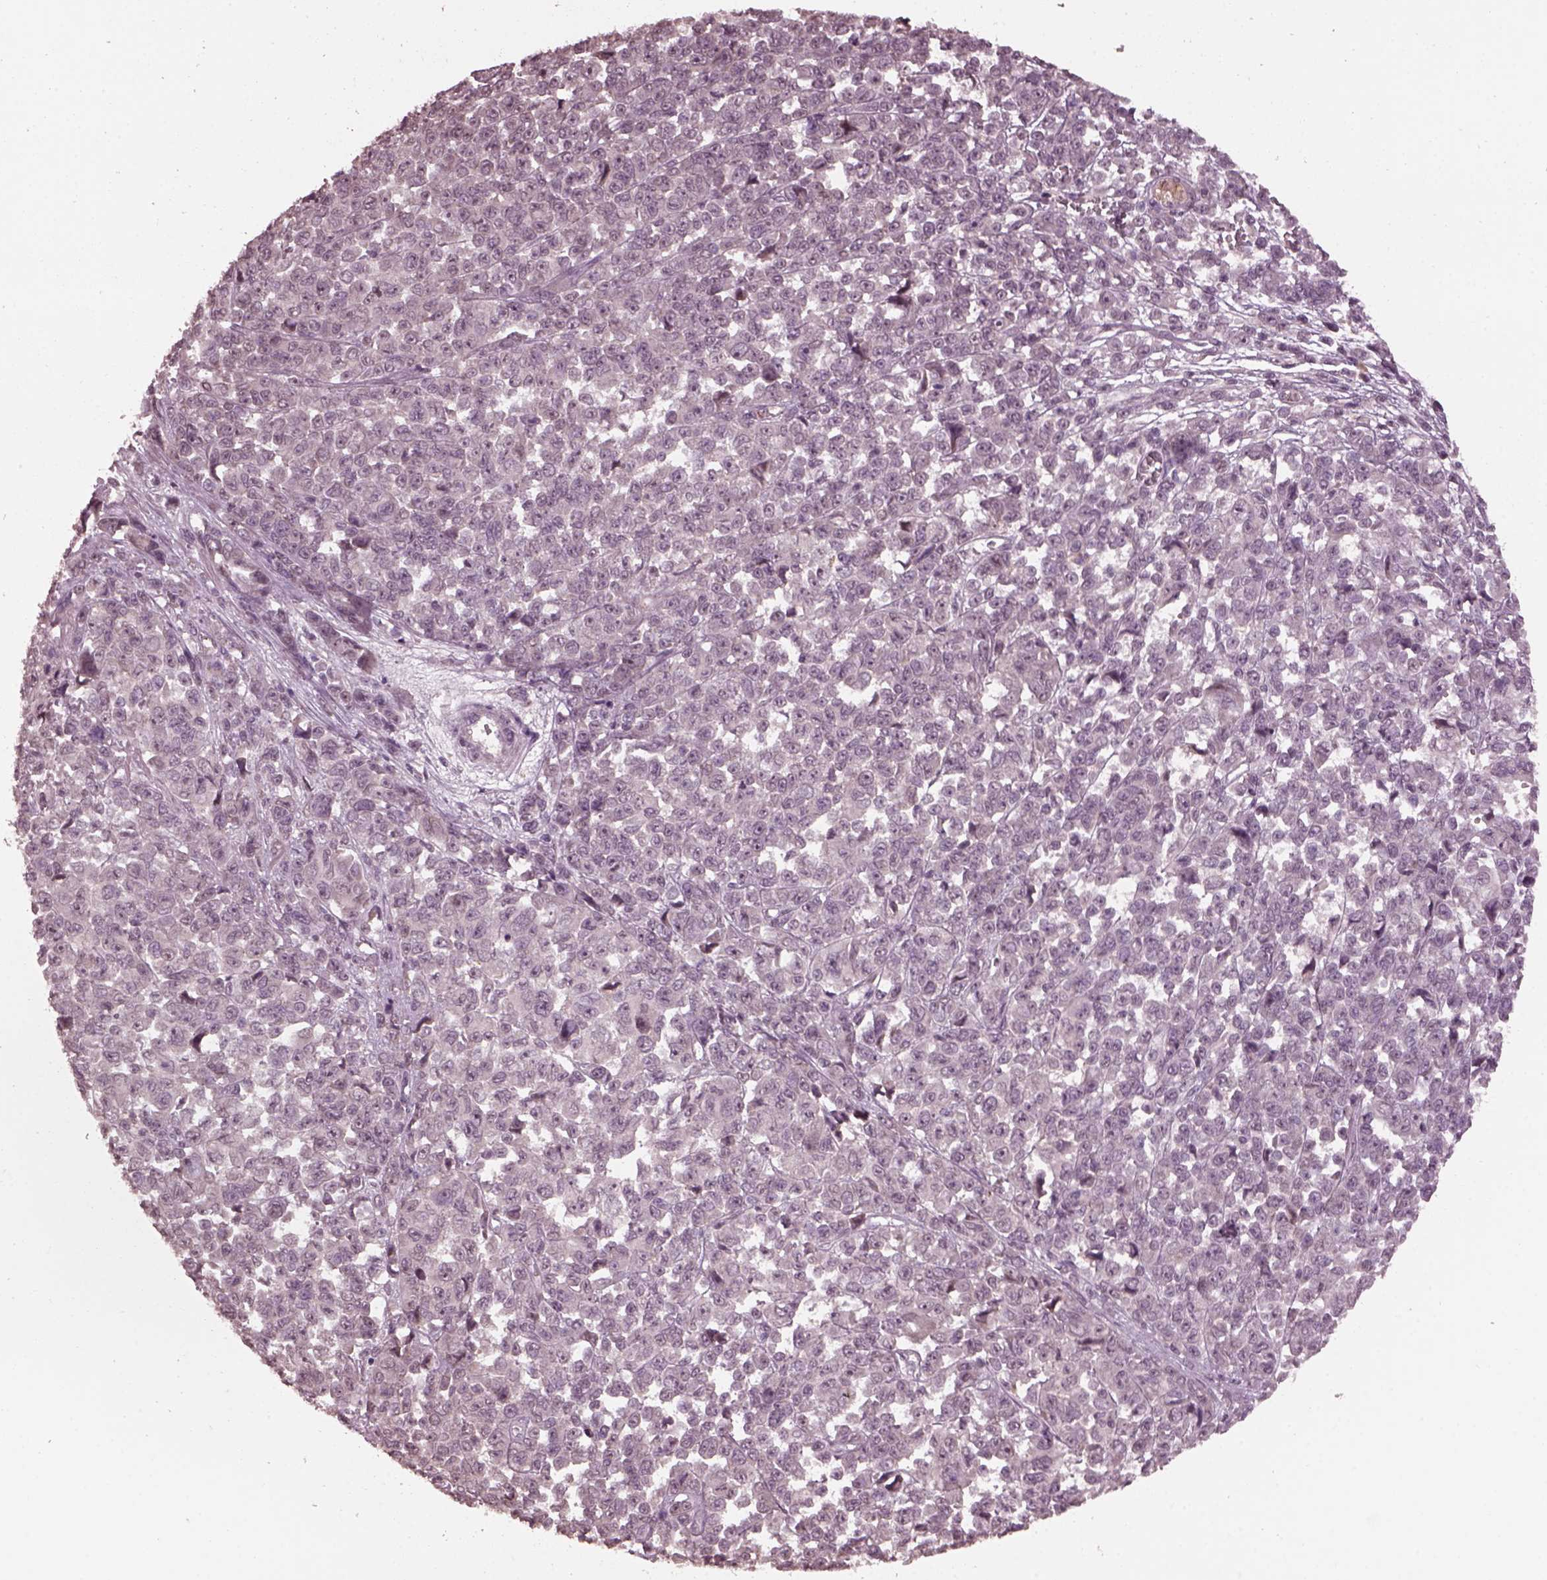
{"staining": {"intensity": "negative", "quantity": "none", "location": "none"}, "tissue": "melanoma", "cell_type": "Tumor cells", "image_type": "cancer", "snomed": [{"axis": "morphology", "description": "Malignant melanoma, NOS"}, {"axis": "topography", "description": "Skin"}], "caption": "Melanoma was stained to show a protein in brown. There is no significant staining in tumor cells.", "gene": "IL18RAP", "patient": {"sex": "female", "age": 95}}